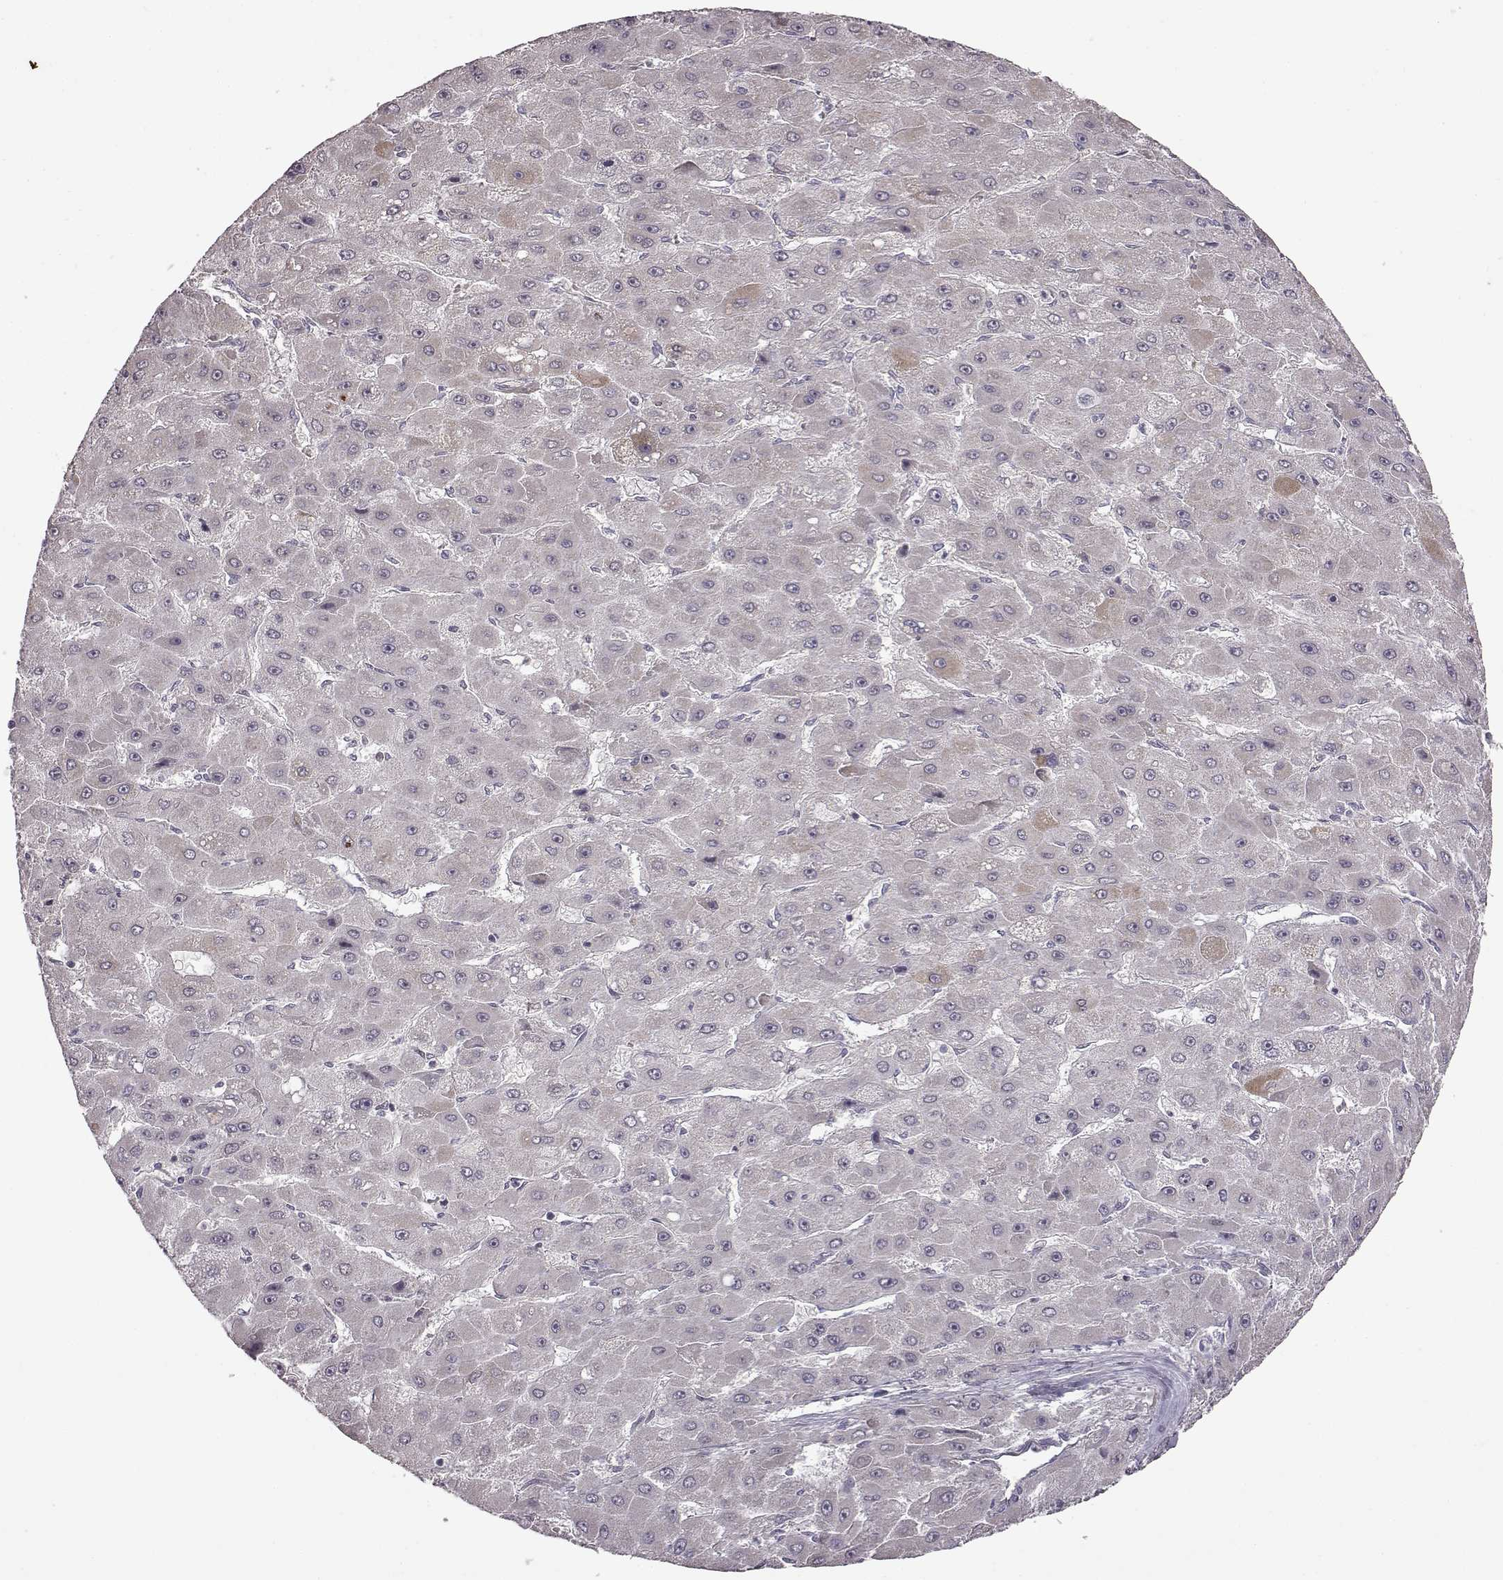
{"staining": {"intensity": "weak", "quantity": "<25%", "location": "cytoplasmic/membranous"}, "tissue": "liver cancer", "cell_type": "Tumor cells", "image_type": "cancer", "snomed": [{"axis": "morphology", "description": "Carcinoma, Hepatocellular, NOS"}, {"axis": "topography", "description": "Liver"}], "caption": "This is a photomicrograph of immunohistochemistry (IHC) staining of hepatocellular carcinoma (liver), which shows no positivity in tumor cells. (Brightfield microscopy of DAB (3,3'-diaminobenzidine) immunohistochemistry (IHC) at high magnification).", "gene": "B3GNT6", "patient": {"sex": "female", "age": 25}}